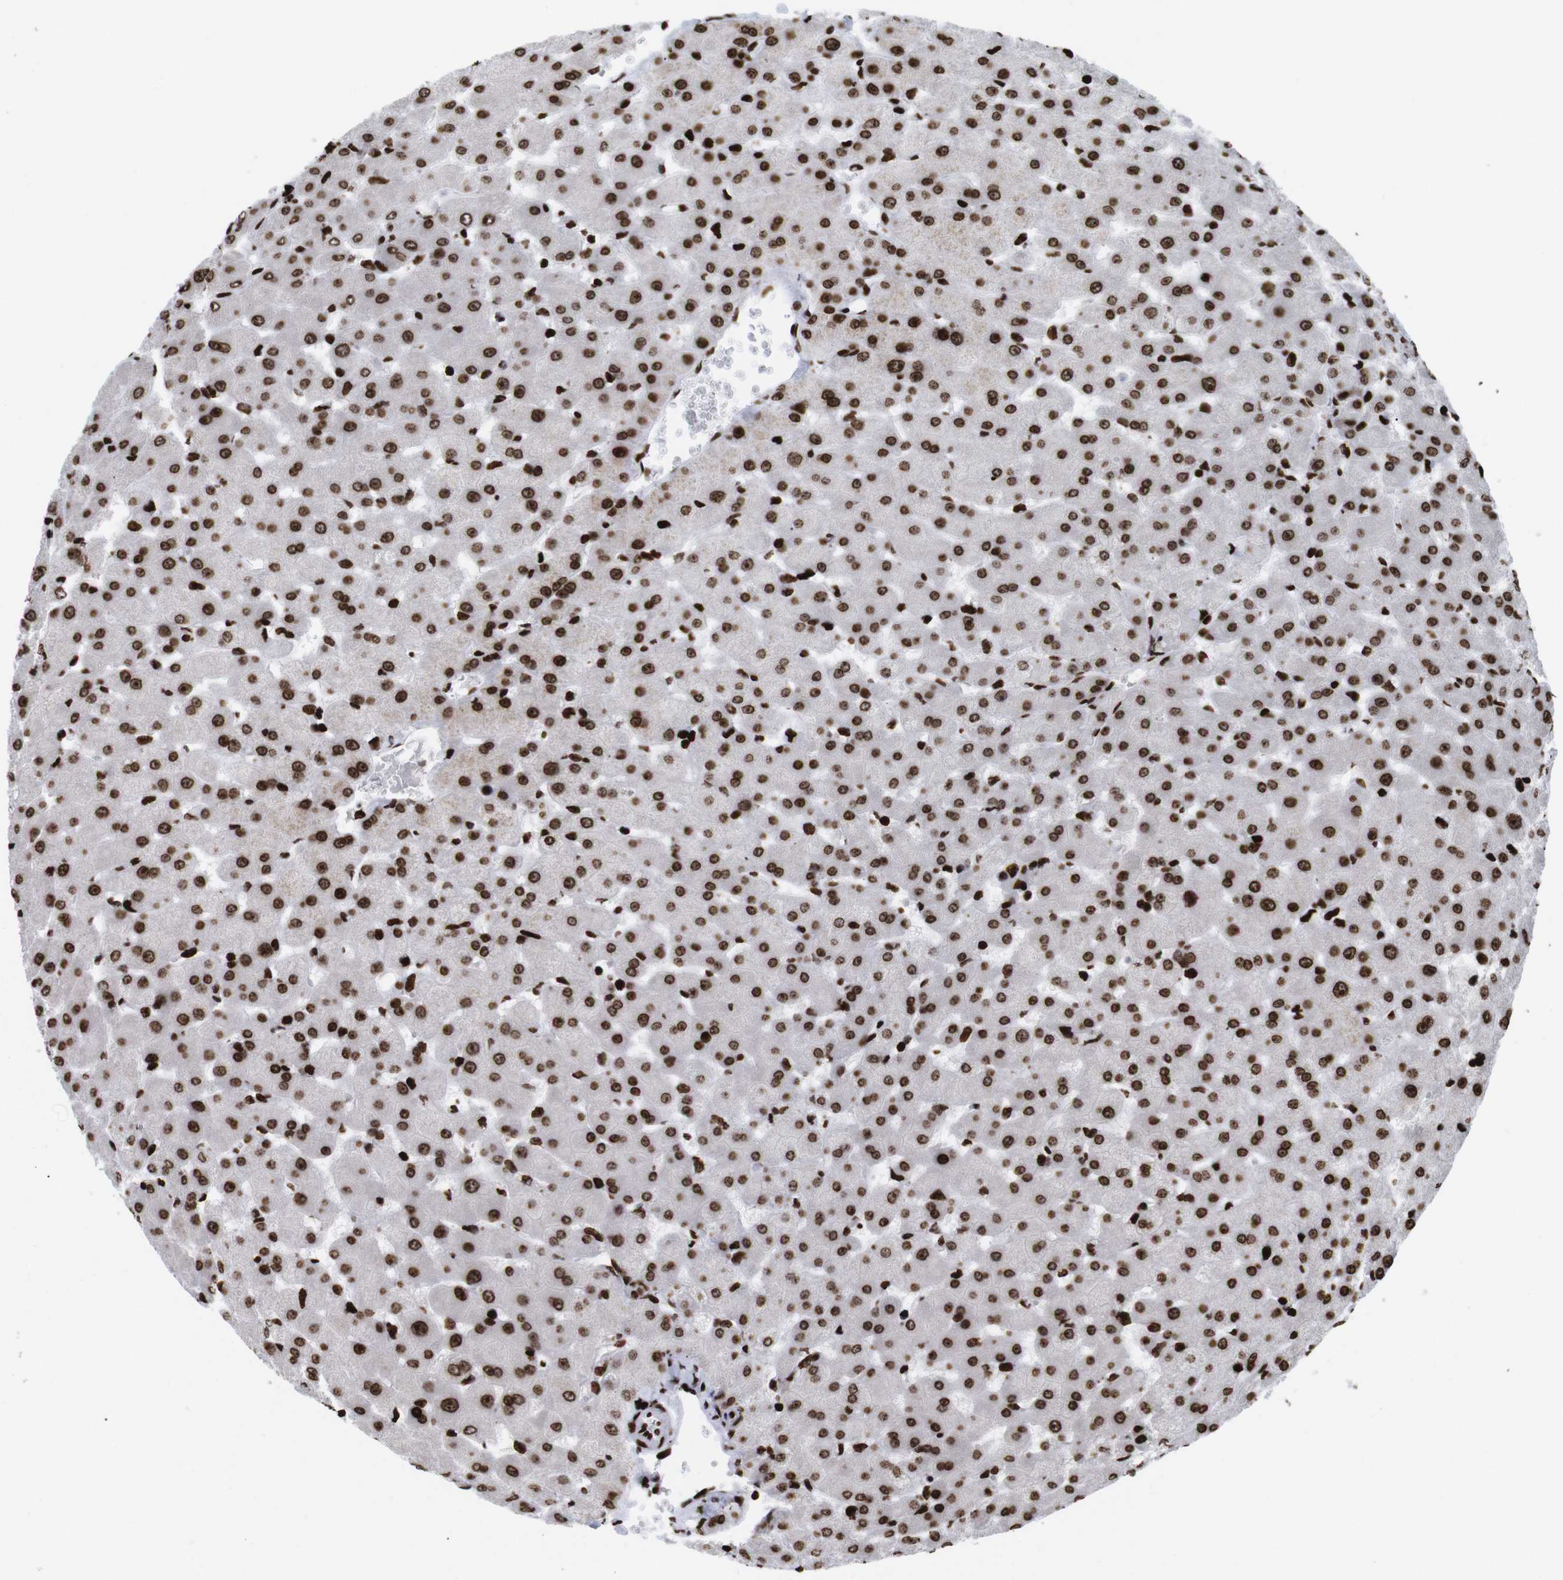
{"staining": {"intensity": "strong", "quantity": ">75%", "location": "nuclear"}, "tissue": "liver", "cell_type": "Hepatocytes", "image_type": "normal", "snomed": [{"axis": "morphology", "description": "Normal tissue, NOS"}, {"axis": "topography", "description": "Liver"}], "caption": "Strong nuclear expression is present in about >75% of hepatocytes in unremarkable liver.", "gene": "H1", "patient": {"sex": "female", "age": 63}}